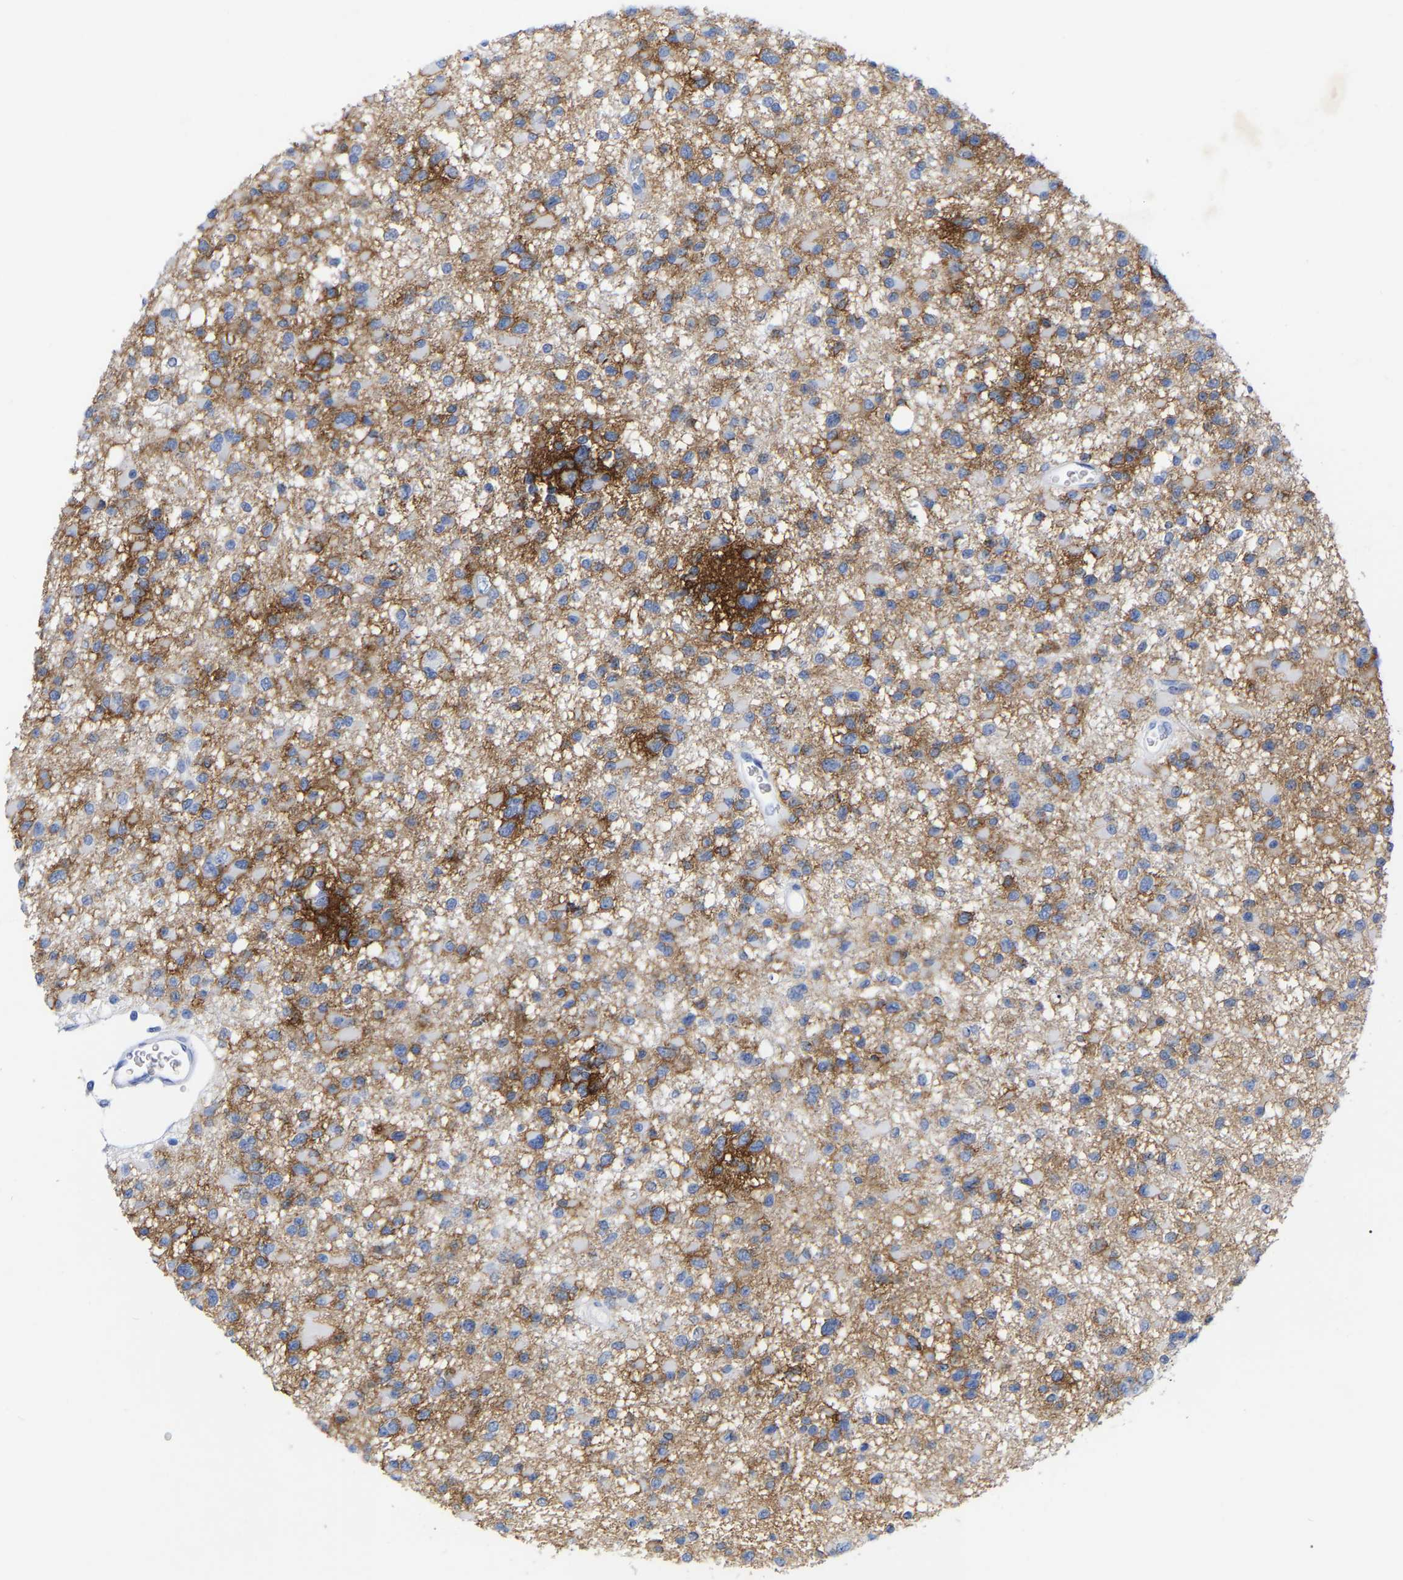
{"staining": {"intensity": "negative", "quantity": "none", "location": "none"}, "tissue": "glioma", "cell_type": "Tumor cells", "image_type": "cancer", "snomed": [{"axis": "morphology", "description": "Glioma, malignant, Low grade"}, {"axis": "topography", "description": "Brain"}], "caption": "Micrograph shows no protein expression in tumor cells of low-grade glioma (malignant) tissue.", "gene": "HAPLN1", "patient": {"sex": "female", "age": 22}}